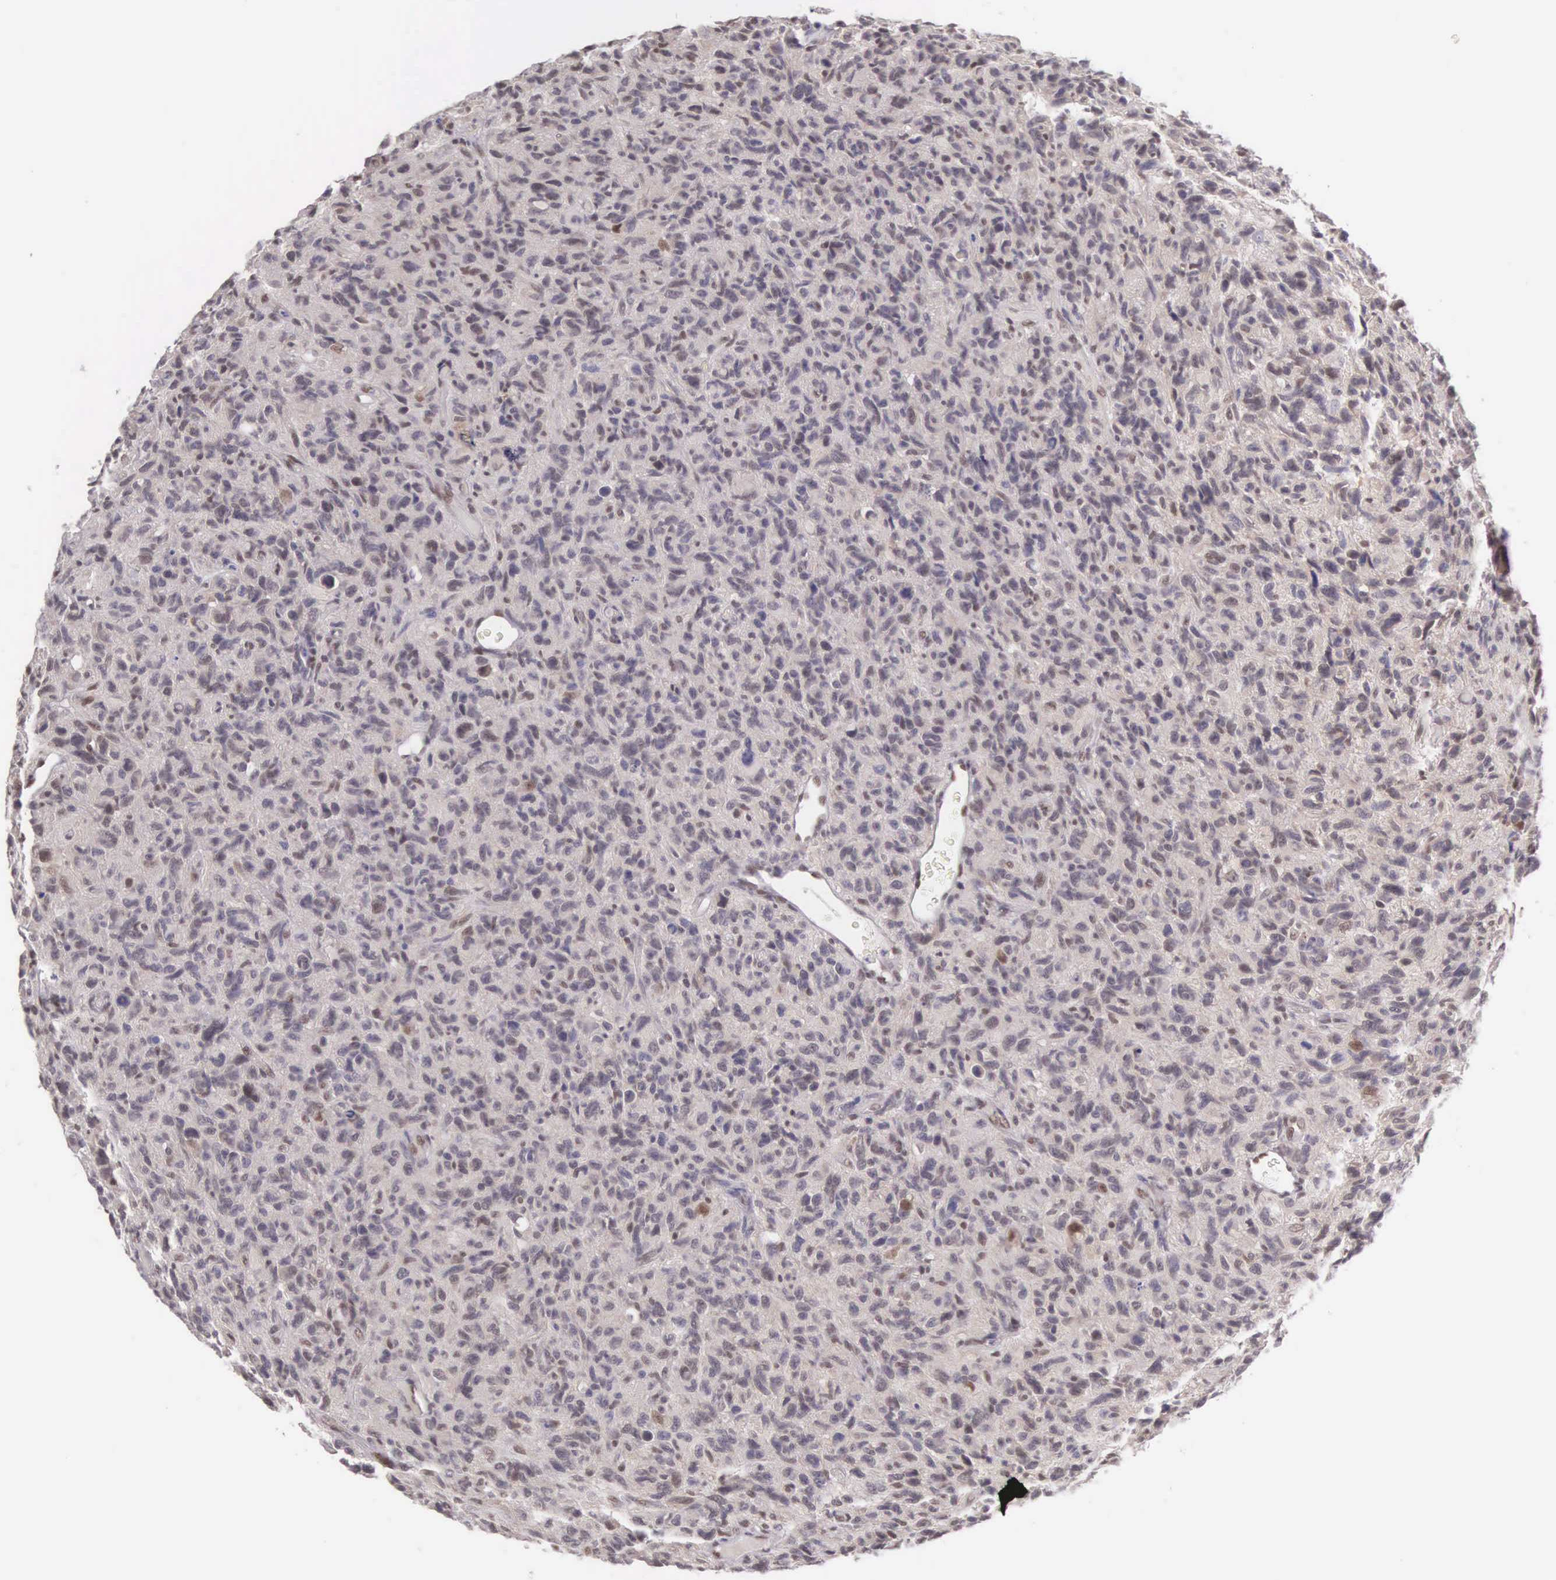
{"staining": {"intensity": "weak", "quantity": "<25%", "location": "nuclear"}, "tissue": "glioma", "cell_type": "Tumor cells", "image_type": "cancer", "snomed": [{"axis": "morphology", "description": "Glioma, malignant, High grade"}, {"axis": "topography", "description": "Brain"}], "caption": "This is a image of immunohistochemistry (IHC) staining of glioma, which shows no staining in tumor cells.", "gene": "CCDC117", "patient": {"sex": "female", "age": 60}}